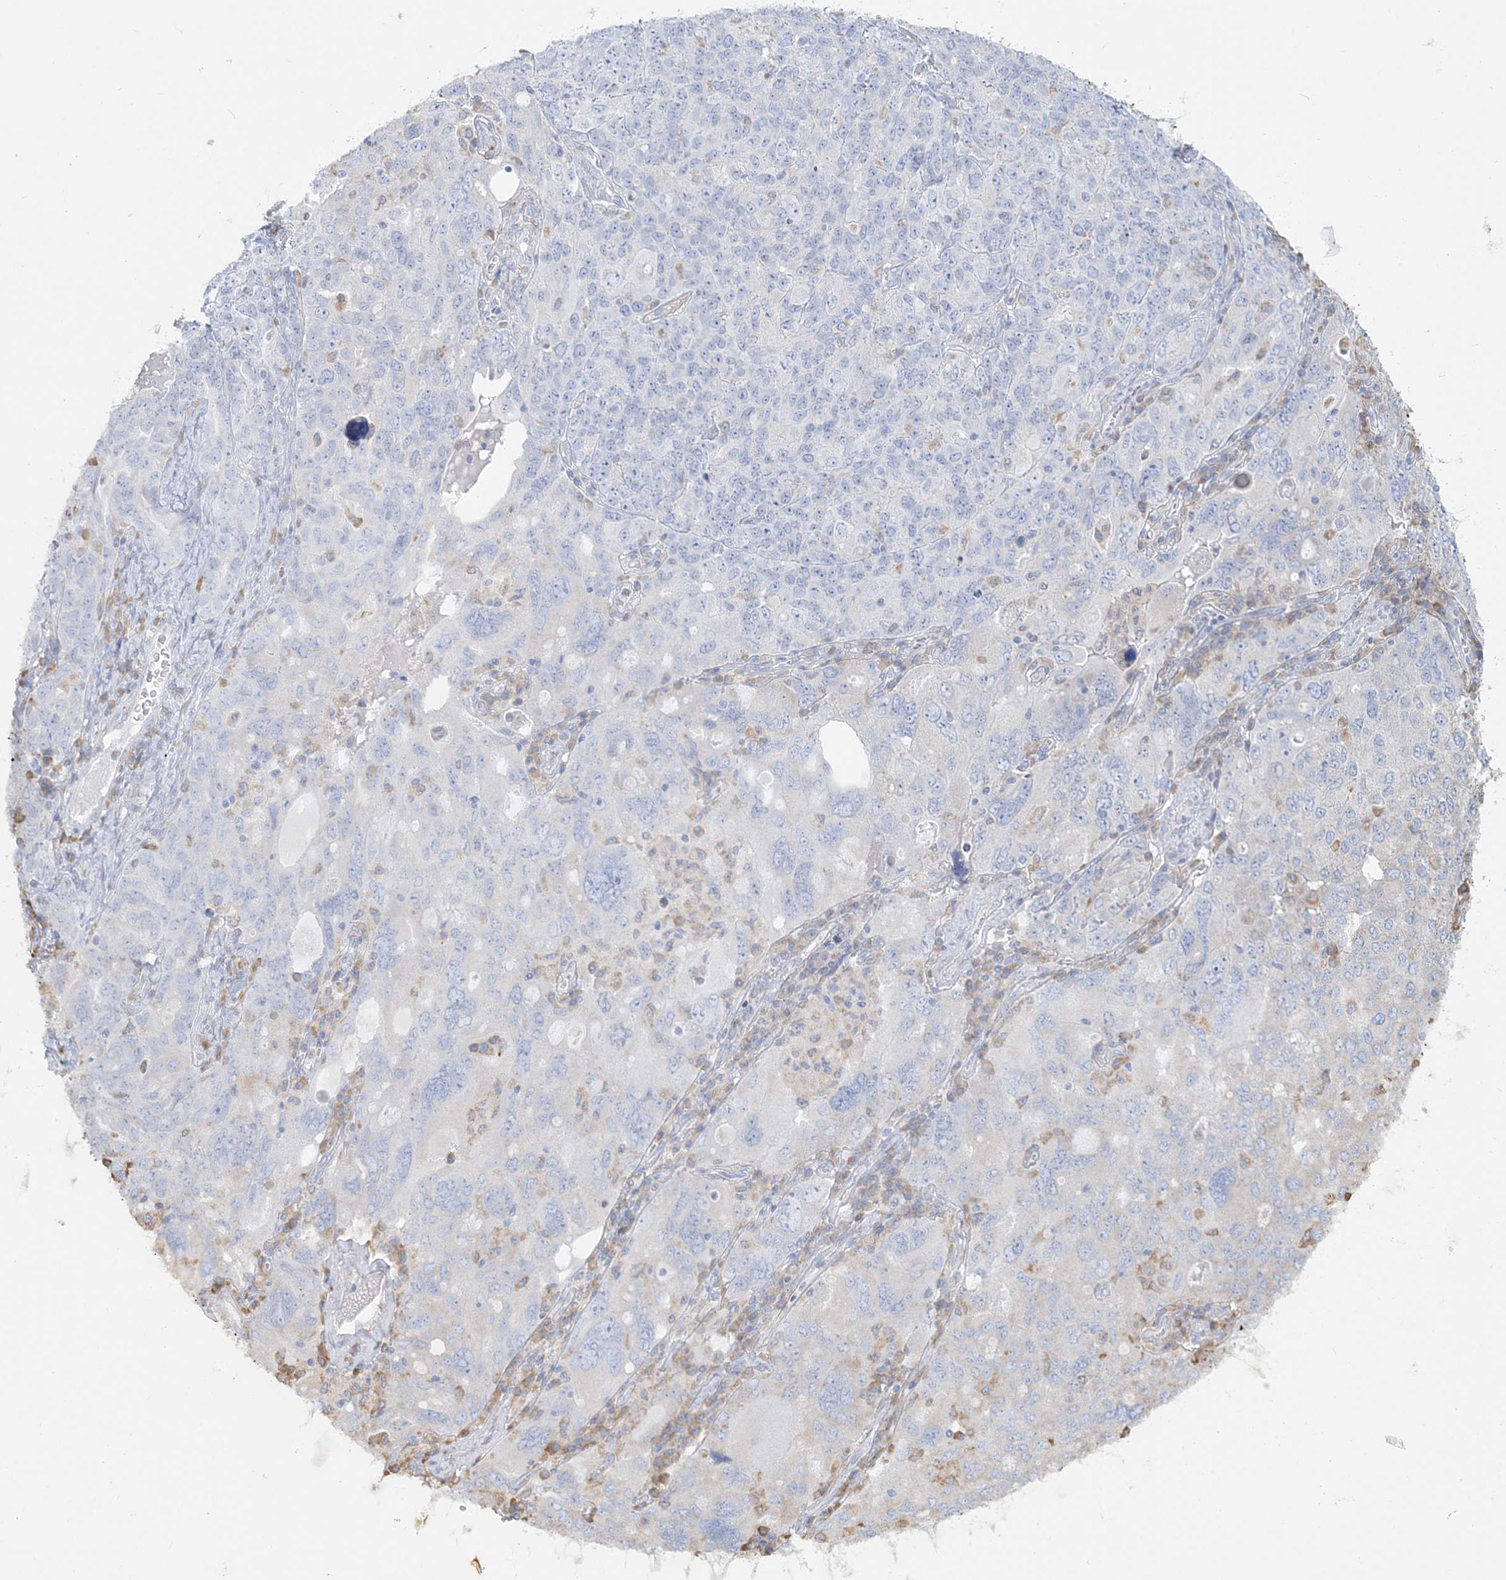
{"staining": {"intensity": "negative", "quantity": "none", "location": "none"}, "tissue": "ovarian cancer", "cell_type": "Tumor cells", "image_type": "cancer", "snomed": [{"axis": "morphology", "description": "Carcinoma, endometroid"}, {"axis": "topography", "description": "Ovary"}], "caption": "Immunohistochemical staining of endometroid carcinoma (ovarian) demonstrates no significant staining in tumor cells.", "gene": "TBC1D5", "patient": {"sex": "female", "age": 62}}